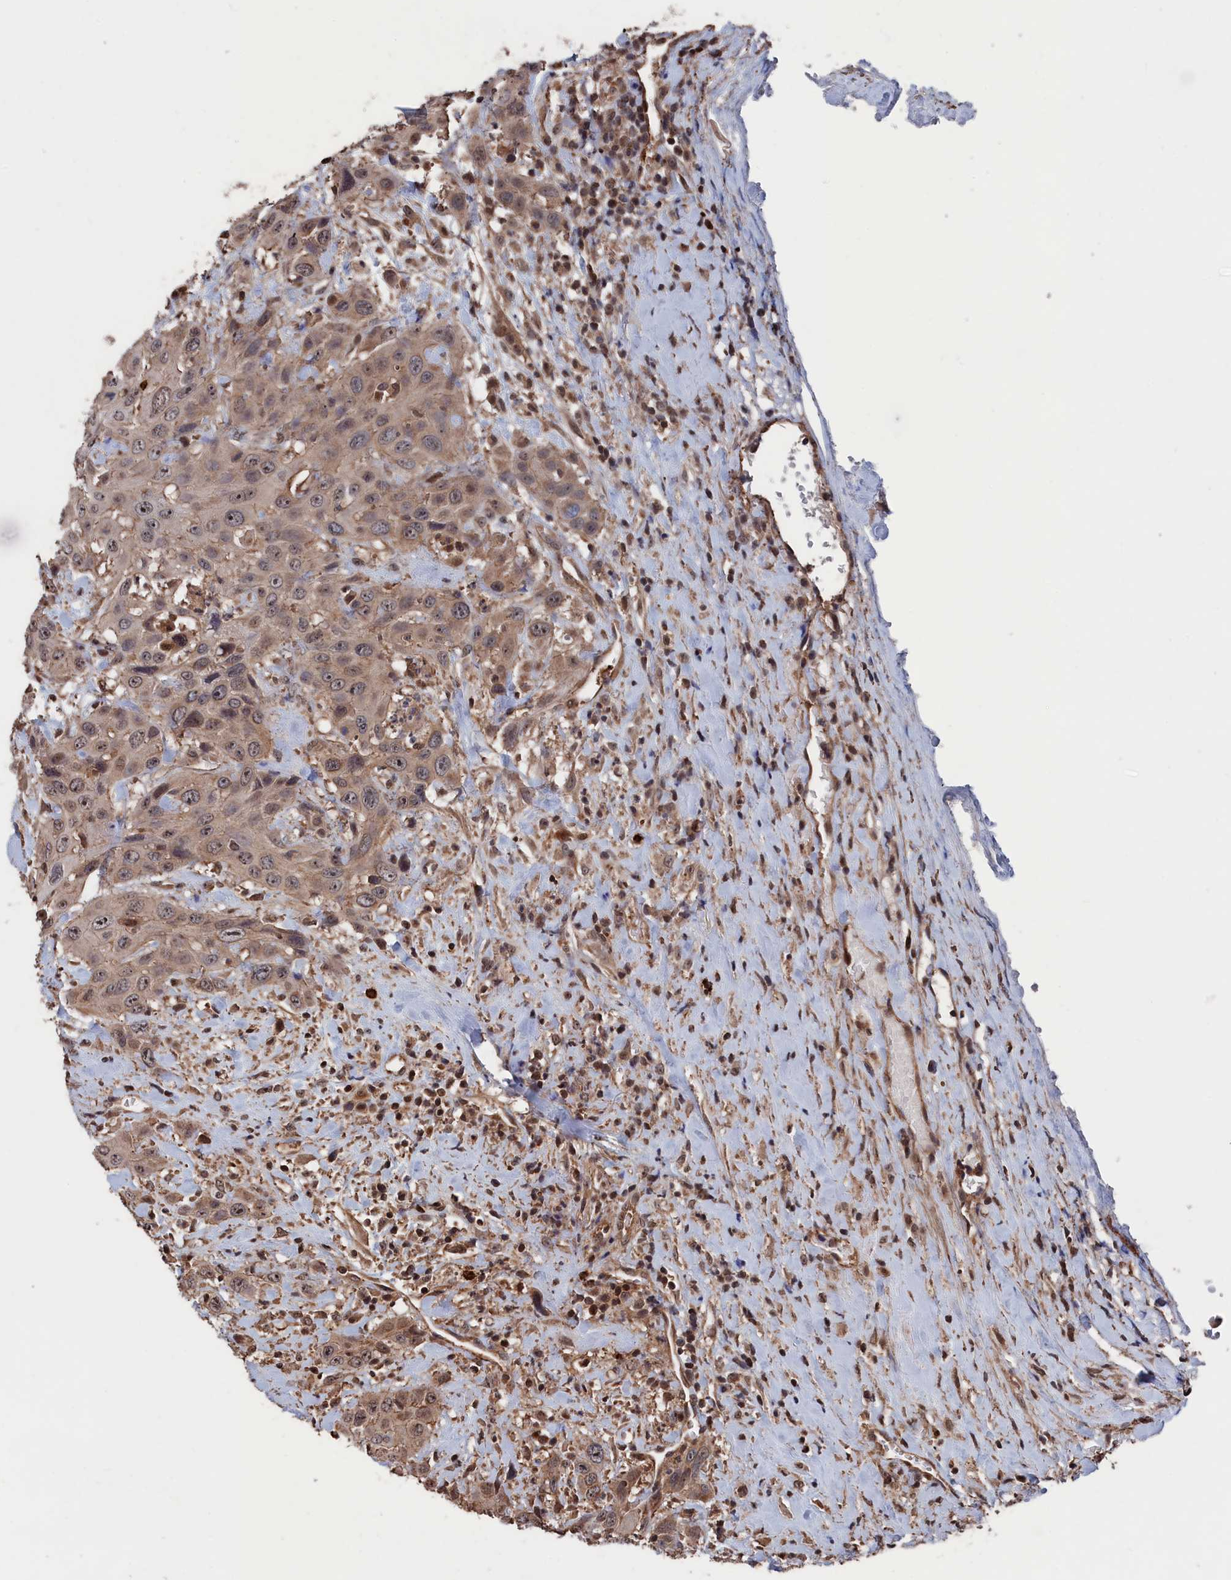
{"staining": {"intensity": "weak", "quantity": ">75%", "location": "cytoplasmic/membranous,nuclear"}, "tissue": "head and neck cancer", "cell_type": "Tumor cells", "image_type": "cancer", "snomed": [{"axis": "morphology", "description": "Squamous cell carcinoma, NOS"}, {"axis": "topography", "description": "Head-Neck"}], "caption": "Protein expression analysis of human head and neck squamous cell carcinoma reveals weak cytoplasmic/membranous and nuclear expression in approximately >75% of tumor cells.", "gene": "PDE12", "patient": {"sex": "male", "age": 81}}